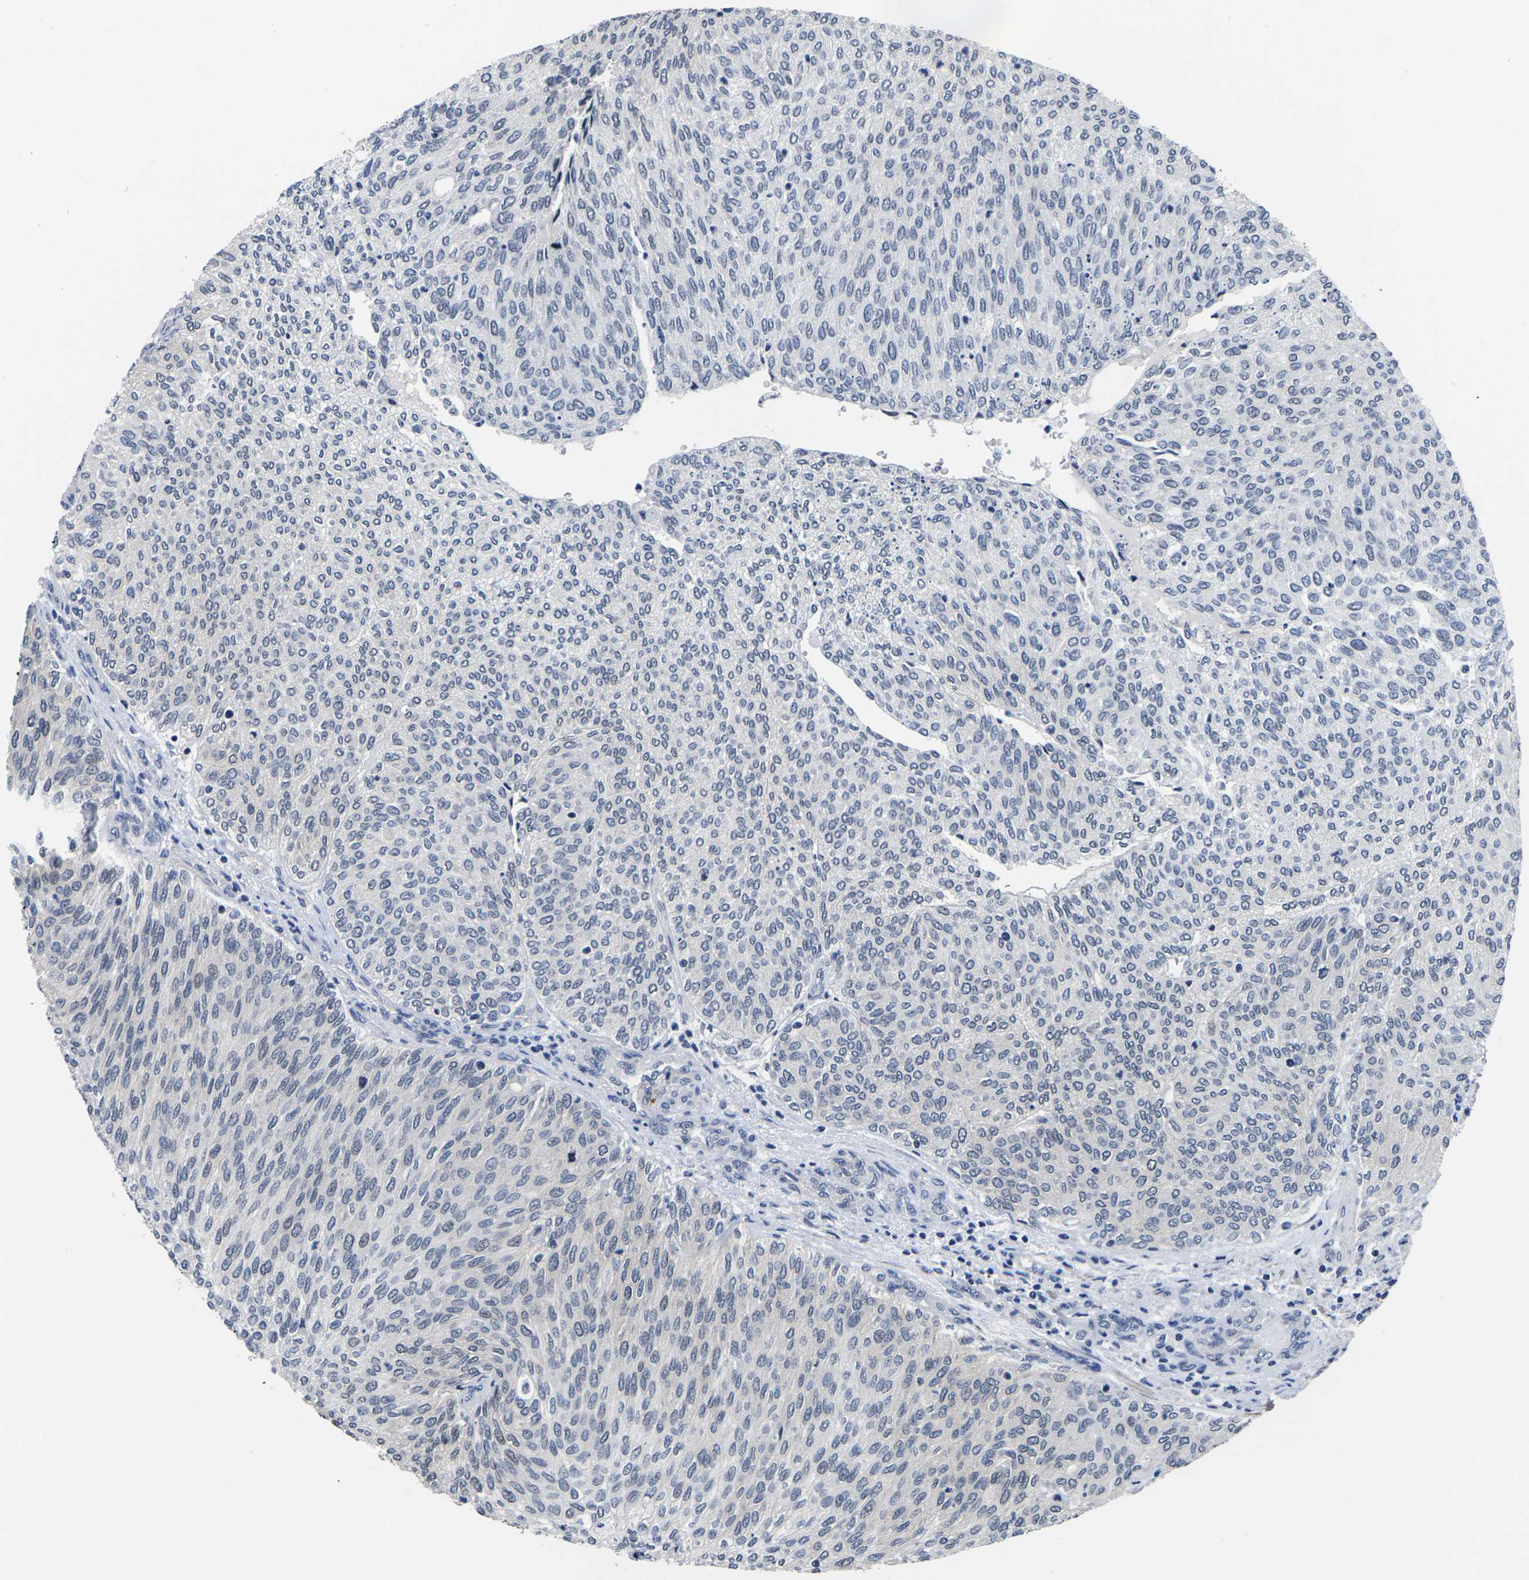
{"staining": {"intensity": "negative", "quantity": "none", "location": "none"}, "tissue": "urothelial cancer", "cell_type": "Tumor cells", "image_type": "cancer", "snomed": [{"axis": "morphology", "description": "Urothelial carcinoma, Low grade"}, {"axis": "topography", "description": "Urinary bladder"}], "caption": "Protein analysis of urothelial cancer reveals no significant expression in tumor cells. (DAB immunohistochemistry, high magnification).", "gene": "ST6GAL2", "patient": {"sex": "female", "age": 79}}